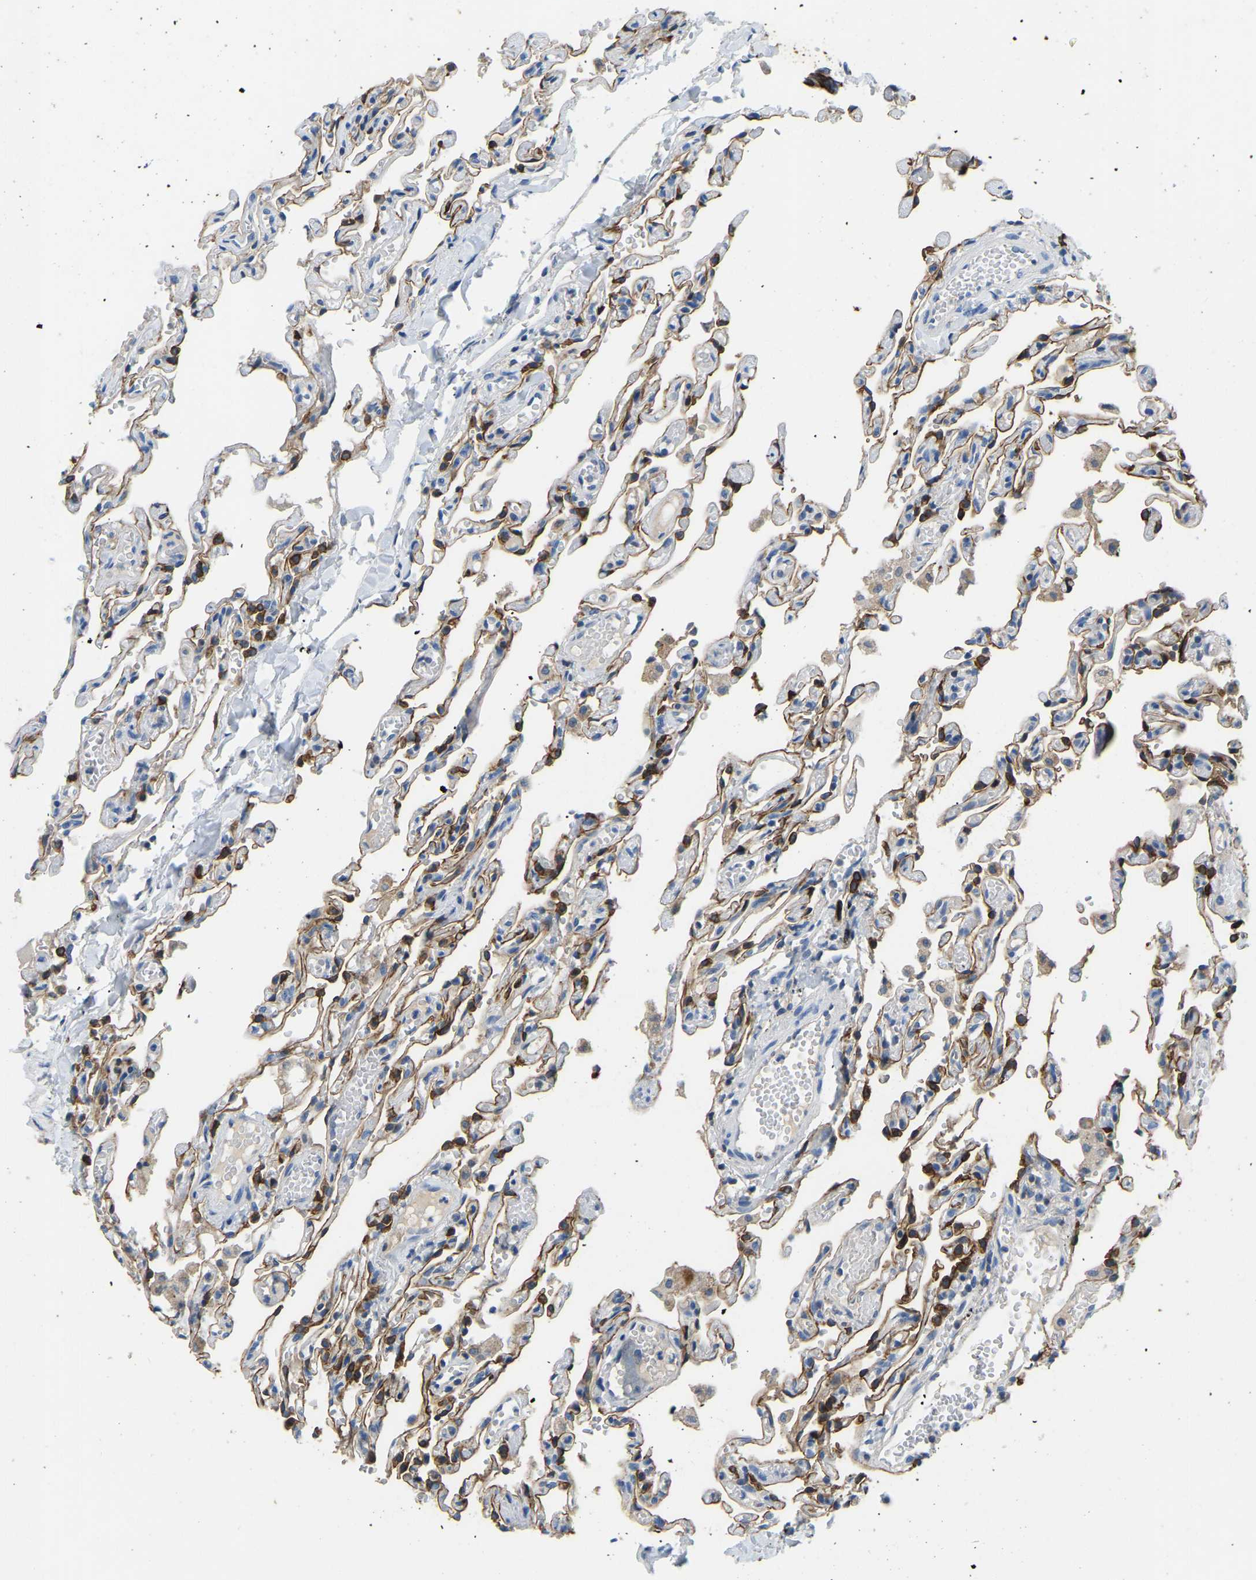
{"staining": {"intensity": "strong", "quantity": "<25%", "location": "cytoplasmic/membranous"}, "tissue": "lung", "cell_type": "Alveolar cells", "image_type": "normal", "snomed": [{"axis": "morphology", "description": "Normal tissue, NOS"}, {"axis": "topography", "description": "Lung"}], "caption": "Immunohistochemical staining of unremarkable lung demonstrates medium levels of strong cytoplasmic/membranous expression in approximately <25% of alveolar cells.", "gene": "ZNF200", "patient": {"sex": "male", "age": 21}}